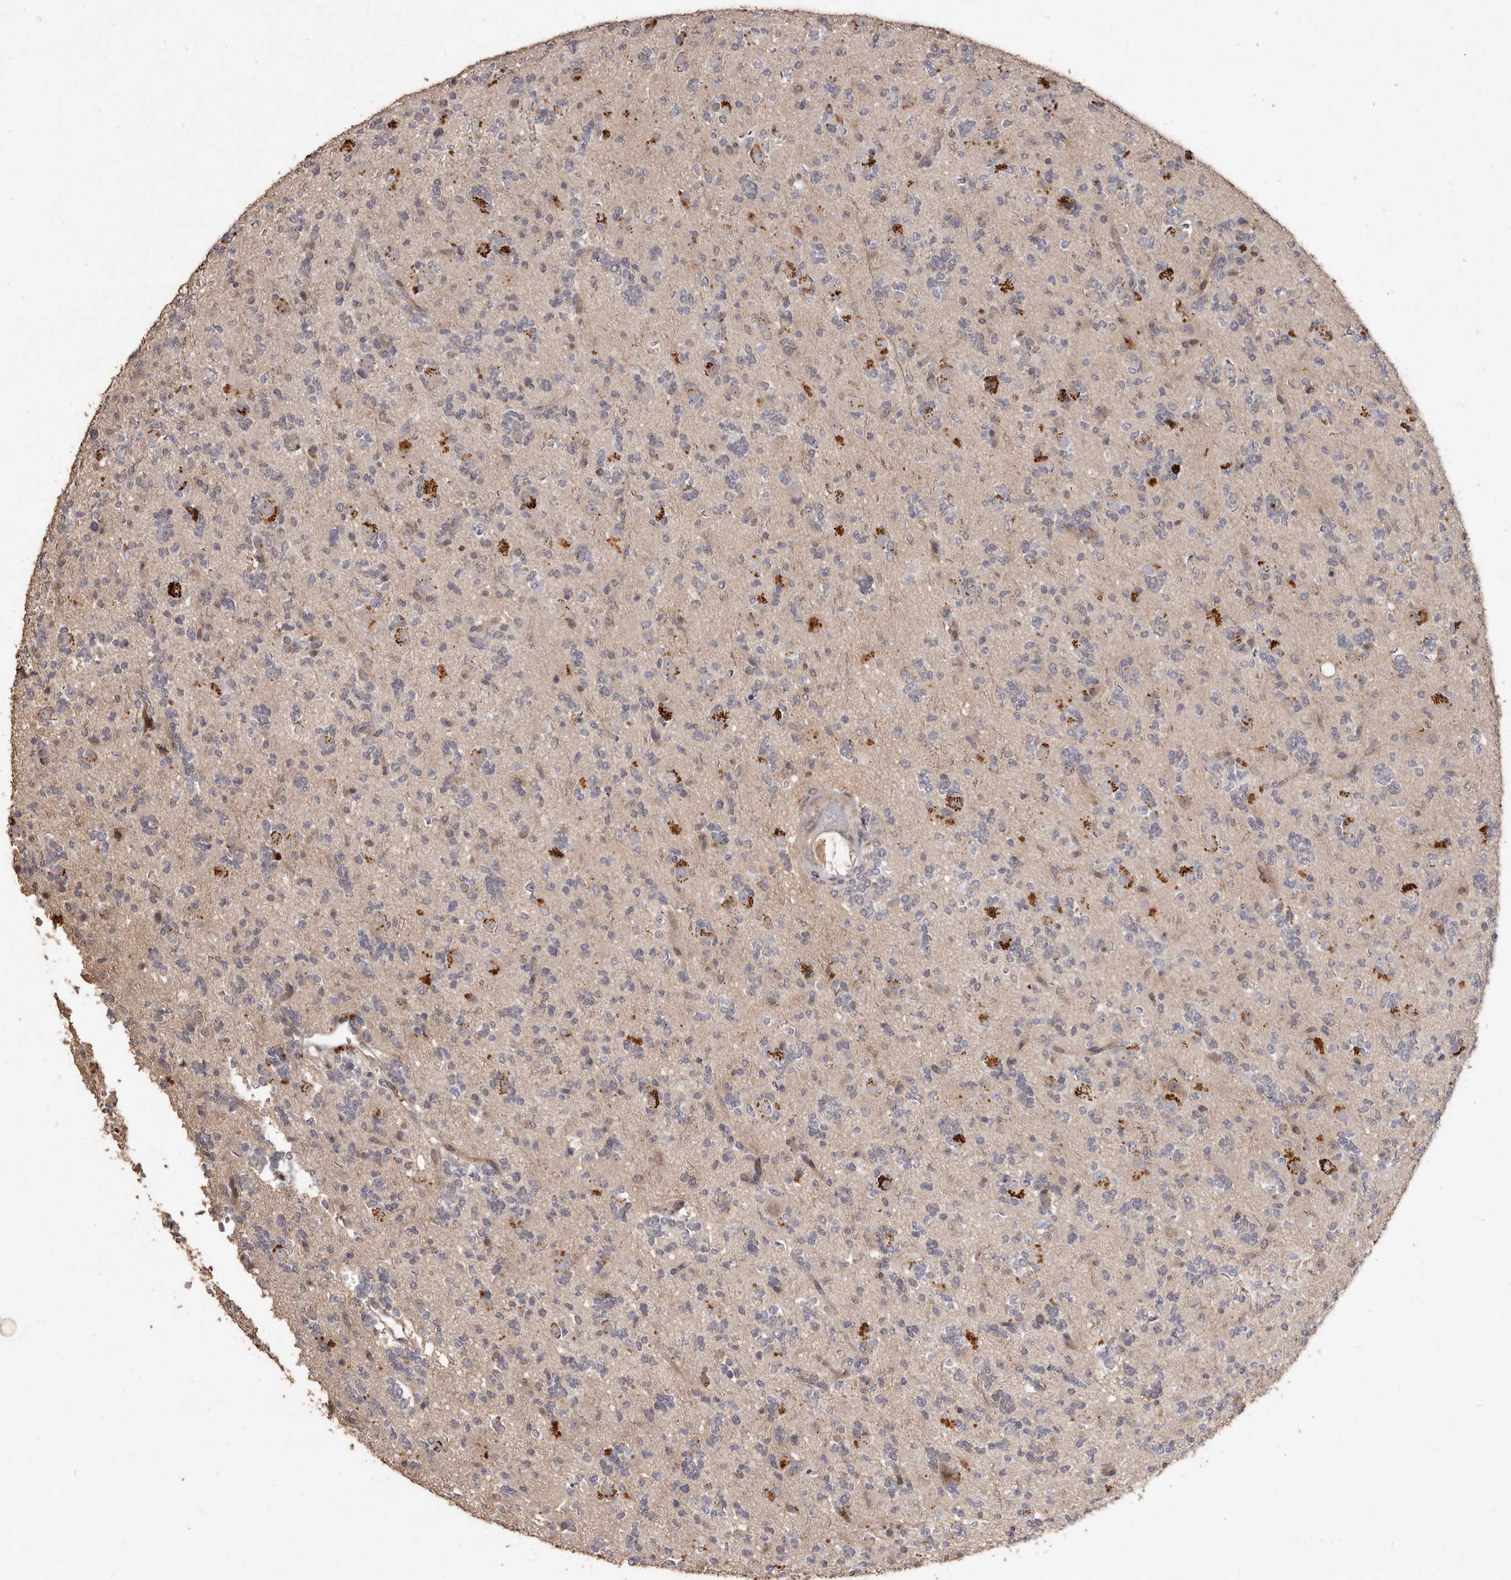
{"staining": {"intensity": "negative", "quantity": "none", "location": "none"}, "tissue": "glioma", "cell_type": "Tumor cells", "image_type": "cancer", "snomed": [{"axis": "morphology", "description": "Glioma, malignant, High grade"}, {"axis": "topography", "description": "Brain"}], "caption": "Glioma was stained to show a protein in brown. There is no significant staining in tumor cells. (DAB (3,3'-diaminobenzidine) IHC with hematoxylin counter stain).", "gene": "ACLY", "patient": {"sex": "female", "age": 62}}